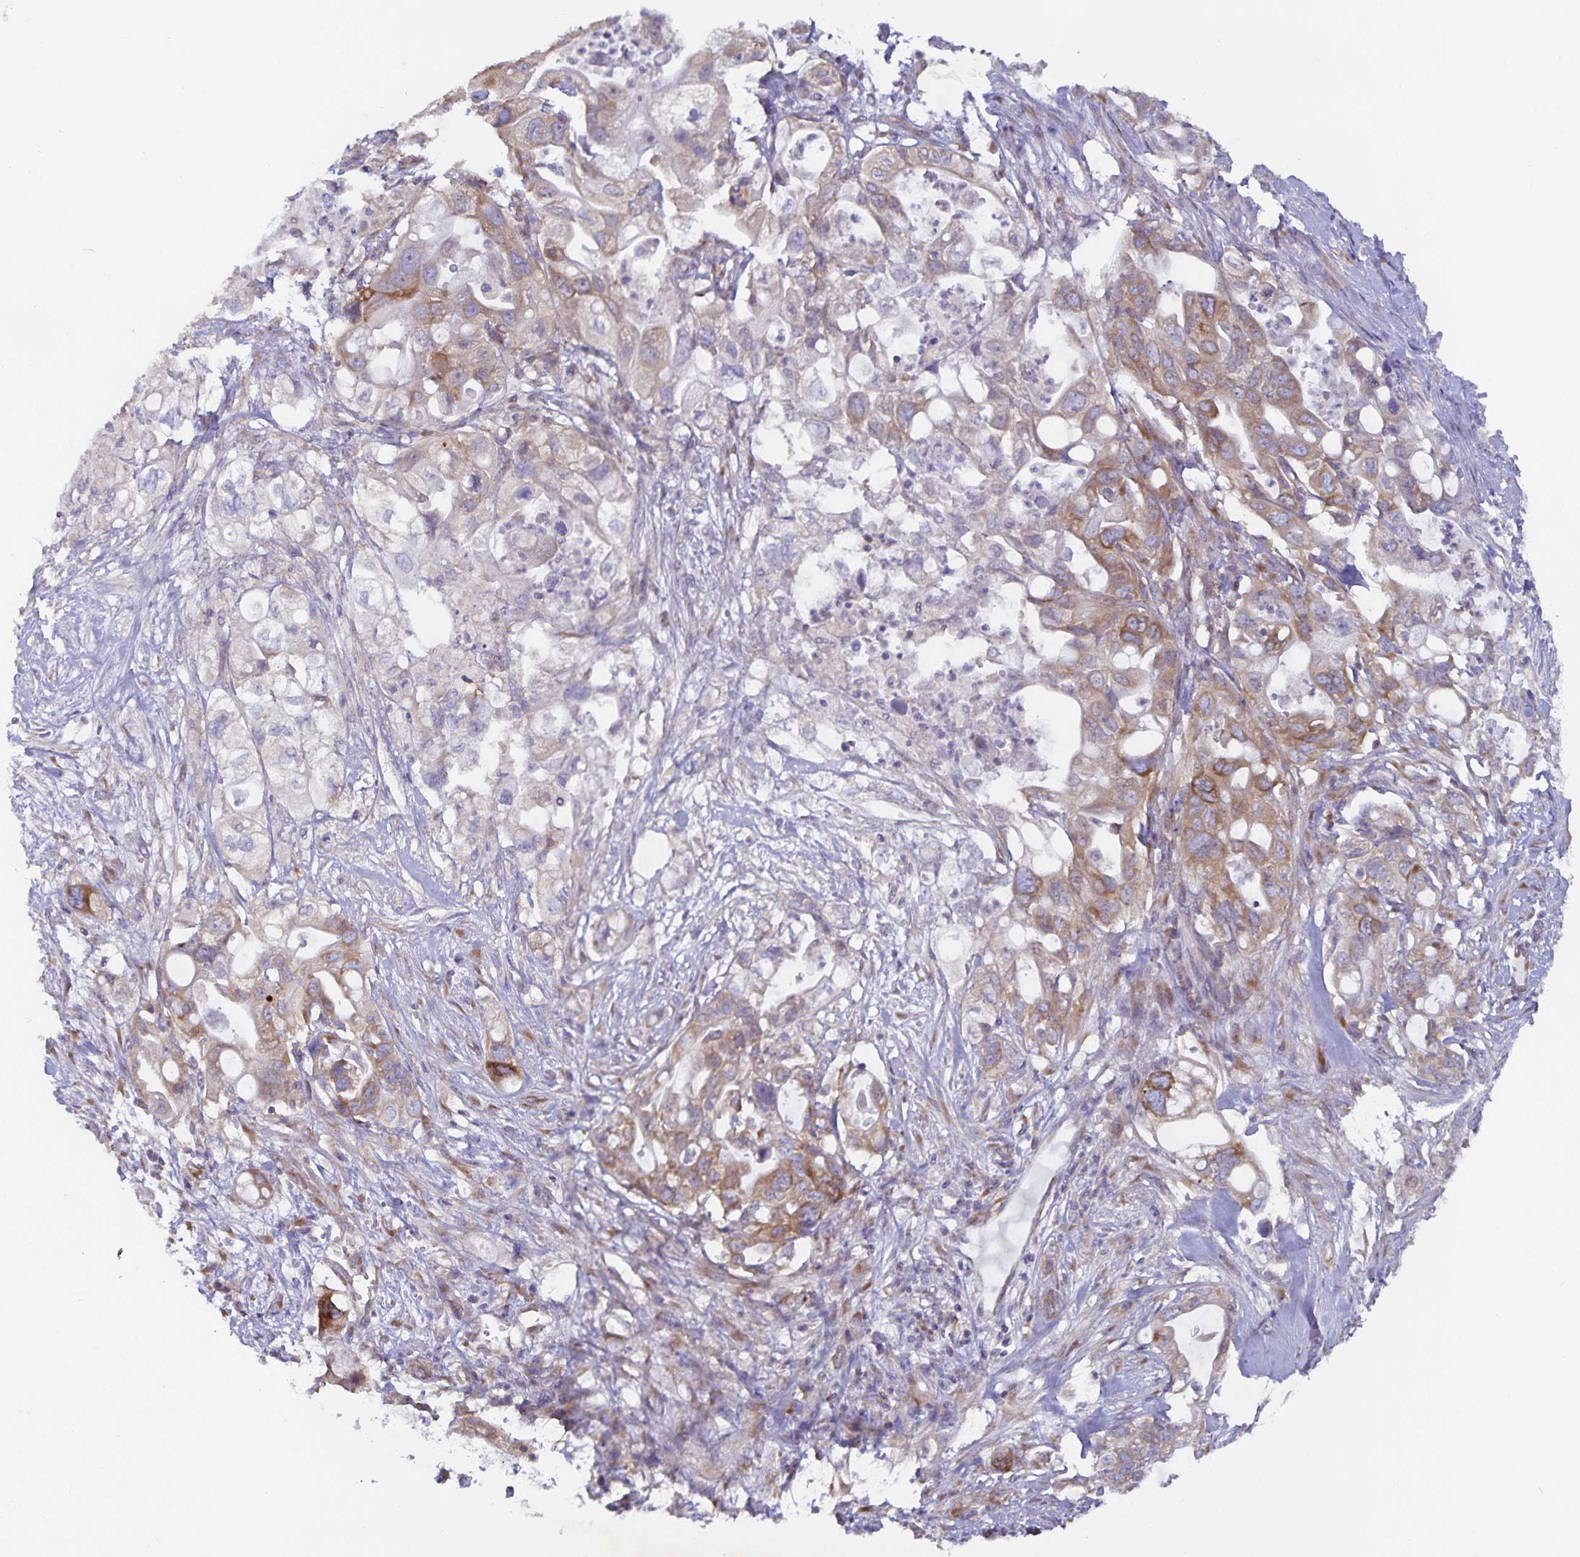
{"staining": {"intensity": "moderate", "quantity": "25%-75%", "location": "cytoplasmic/membranous"}, "tissue": "pancreatic cancer", "cell_type": "Tumor cells", "image_type": "cancer", "snomed": [{"axis": "morphology", "description": "Adenocarcinoma, NOS"}, {"axis": "topography", "description": "Pancreas"}], "caption": "The photomicrograph displays immunohistochemical staining of pancreatic cancer (adenocarcinoma). There is moderate cytoplasmic/membranous staining is appreciated in about 25%-75% of tumor cells. The staining was performed using DAB to visualize the protein expression in brown, while the nuclei were stained in blue with hematoxylin (Magnification: 20x).", "gene": "FAM120A", "patient": {"sex": "female", "age": 72}}